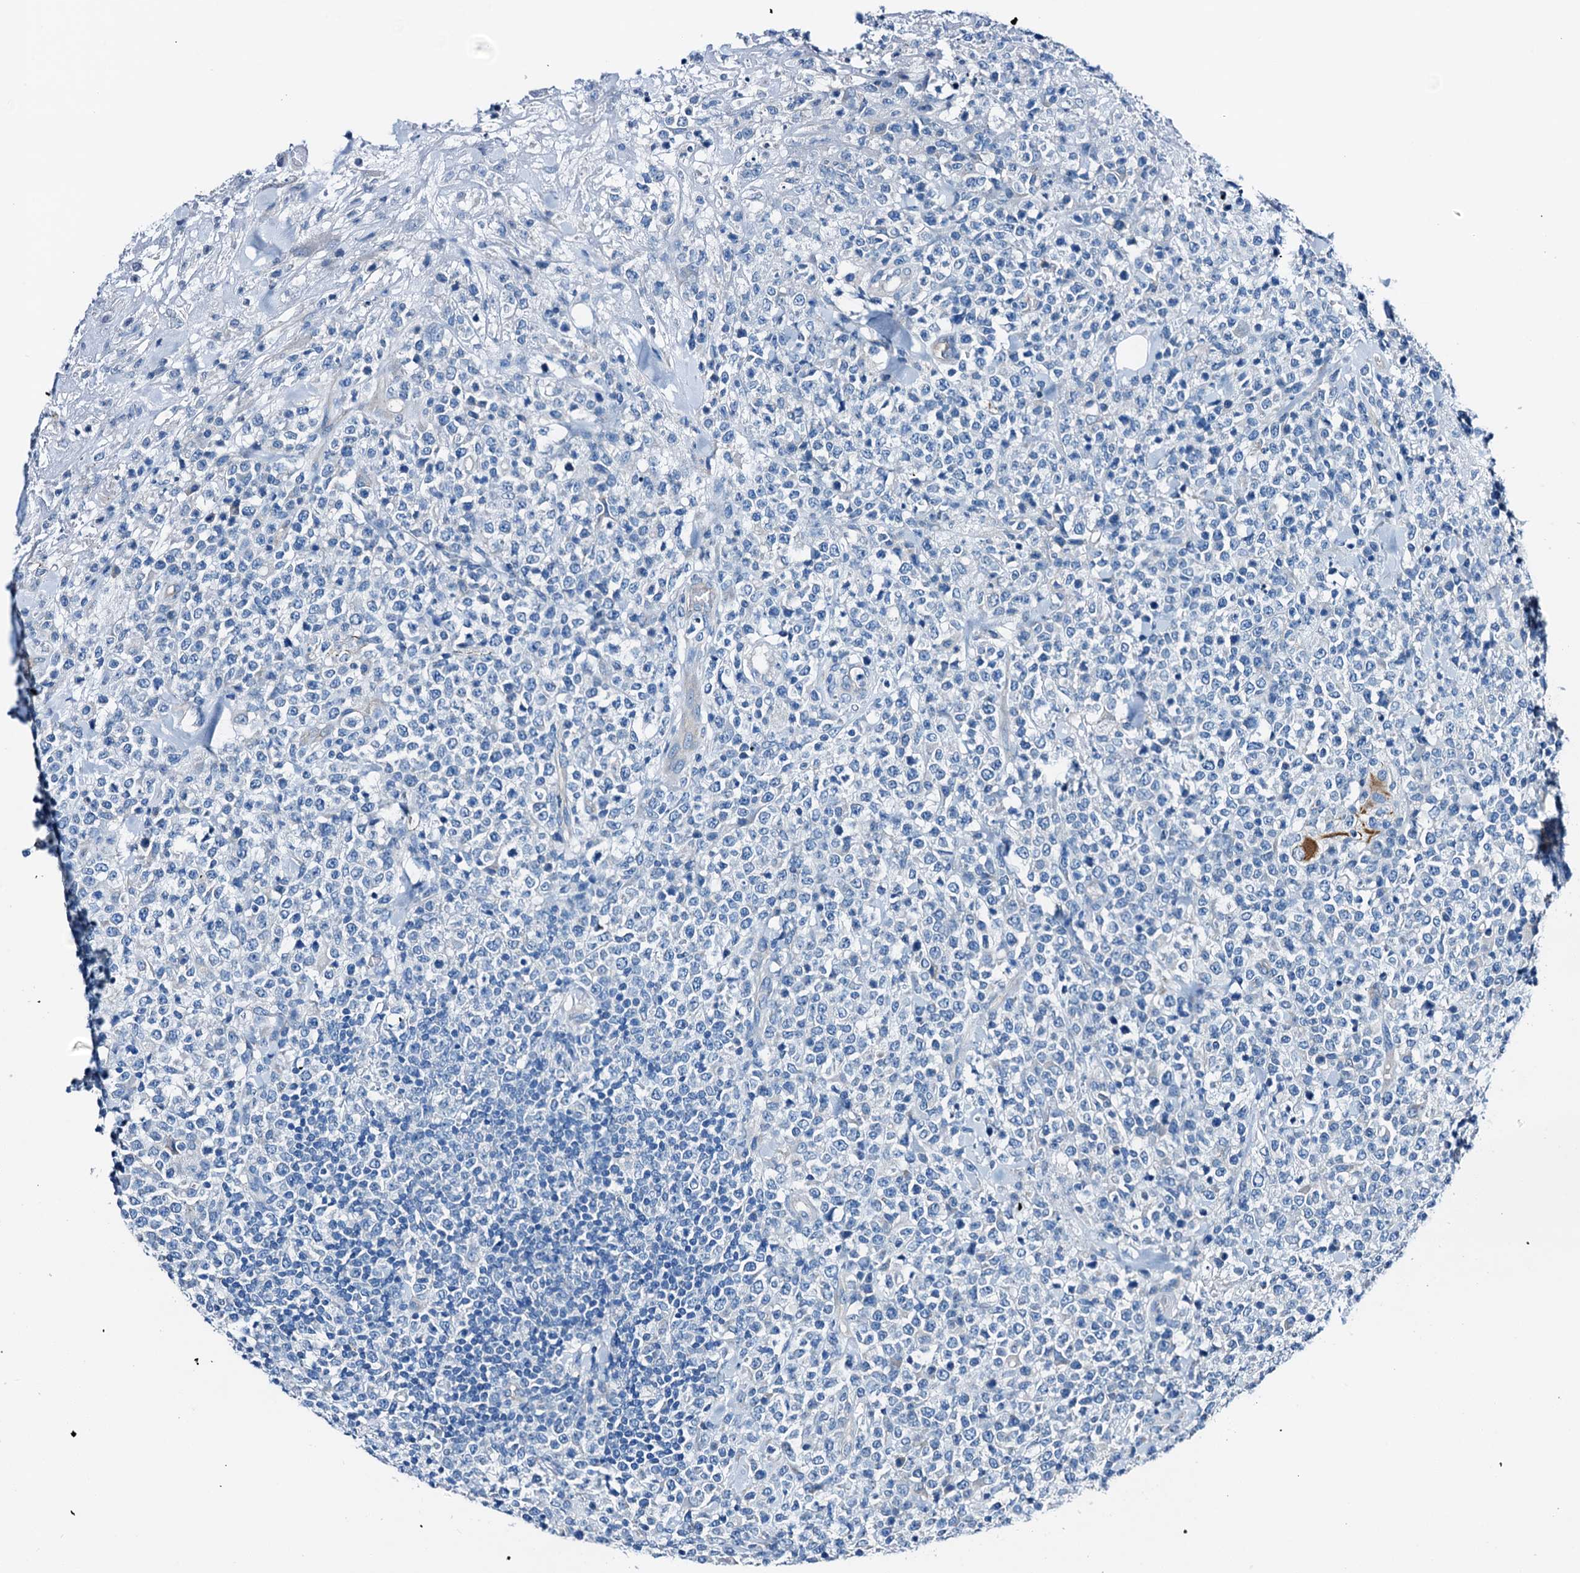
{"staining": {"intensity": "negative", "quantity": "none", "location": "none"}, "tissue": "lymphoma", "cell_type": "Tumor cells", "image_type": "cancer", "snomed": [{"axis": "morphology", "description": "Malignant lymphoma, non-Hodgkin's type, High grade"}, {"axis": "topography", "description": "Colon"}], "caption": "Tumor cells are negative for protein expression in human malignant lymphoma, non-Hodgkin's type (high-grade).", "gene": "C1QTNF4", "patient": {"sex": "female", "age": 53}}